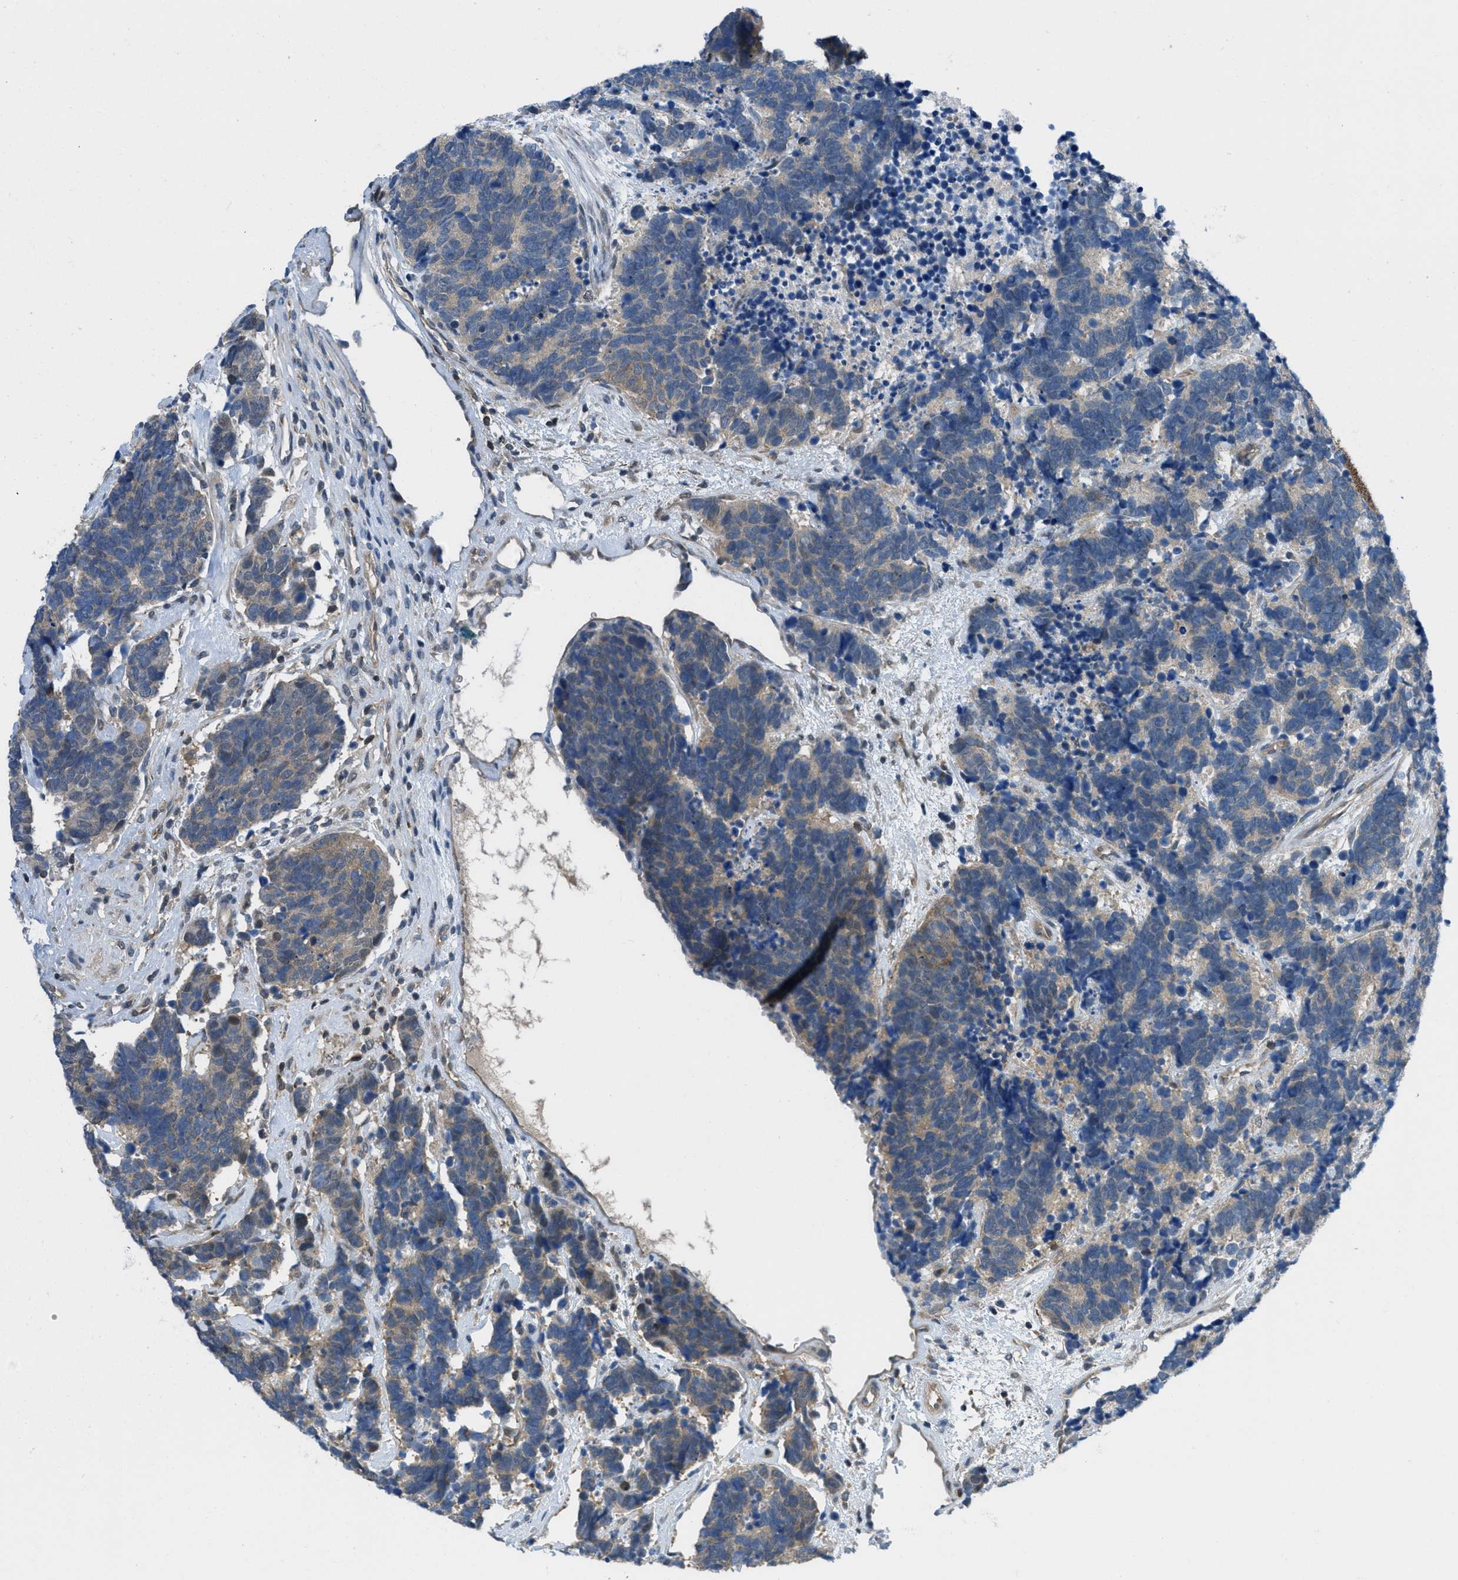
{"staining": {"intensity": "weak", "quantity": "25%-75%", "location": "cytoplasmic/membranous"}, "tissue": "carcinoid", "cell_type": "Tumor cells", "image_type": "cancer", "snomed": [{"axis": "morphology", "description": "Carcinoma, NOS"}, {"axis": "morphology", "description": "Carcinoid, malignant, NOS"}, {"axis": "topography", "description": "Urinary bladder"}], "caption": "Weak cytoplasmic/membranous staining is seen in approximately 25%-75% of tumor cells in carcinoid. The protein of interest is shown in brown color, while the nuclei are stained blue.", "gene": "PIP5K1C", "patient": {"sex": "male", "age": 57}}